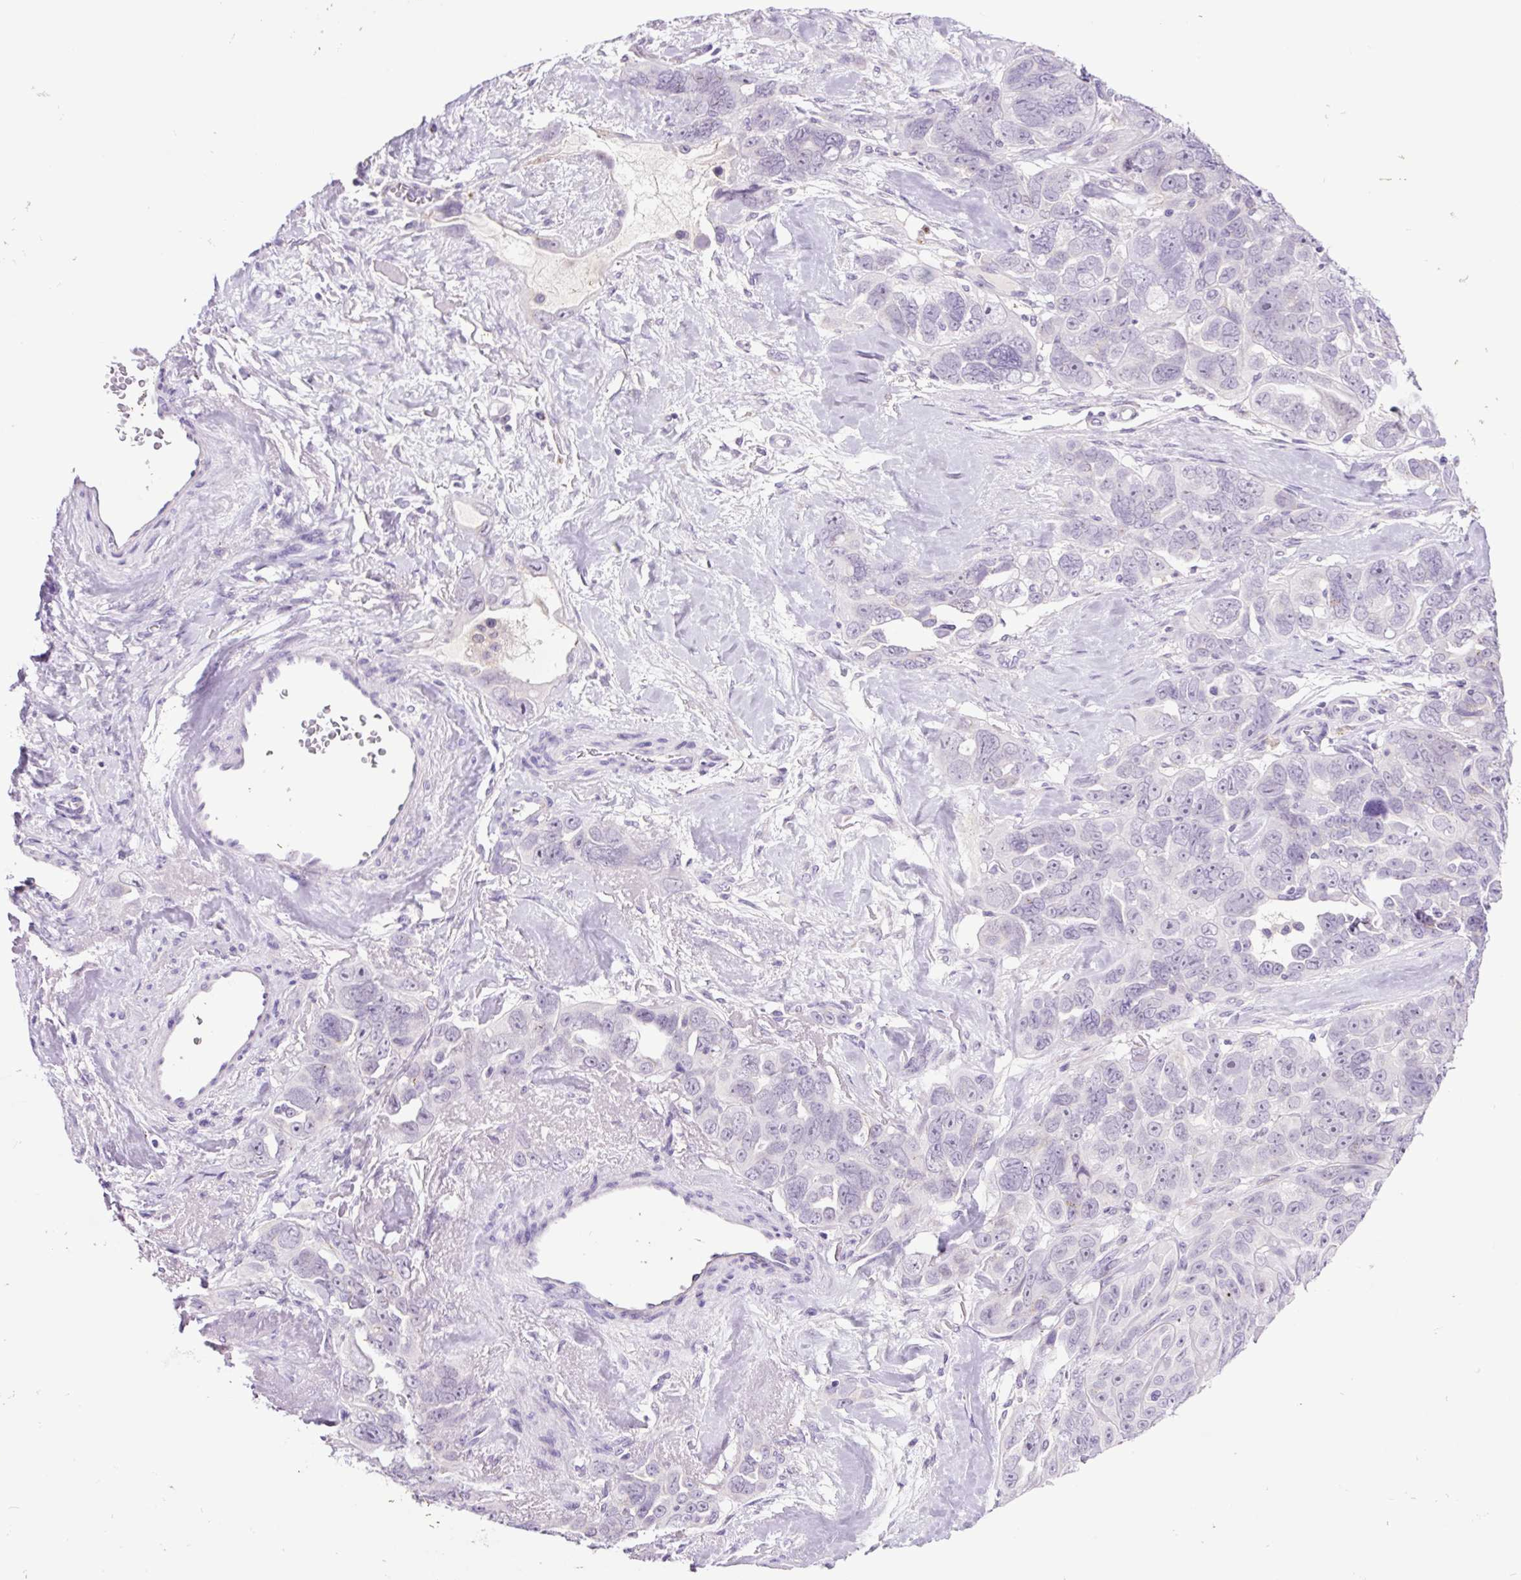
{"staining": {"intensity": "negative", "quantity": "none", "location": "none"}, "tissue": "ovarian cancer", "cell_type": "Tumor cells", "image_type": "cancer", "snomed": [{"axis": "morphology", "description": "Cystadenocarcinoma, serous, NOS"}, {"axis": "topography", "description": "Ovary"}], "caption": "Tumor cells are negative for brown protein staining in serous cystadenocarcinoma (ovarian).", "gene": "MFSD3", "patient": {"sex": "female", "age": 63}}